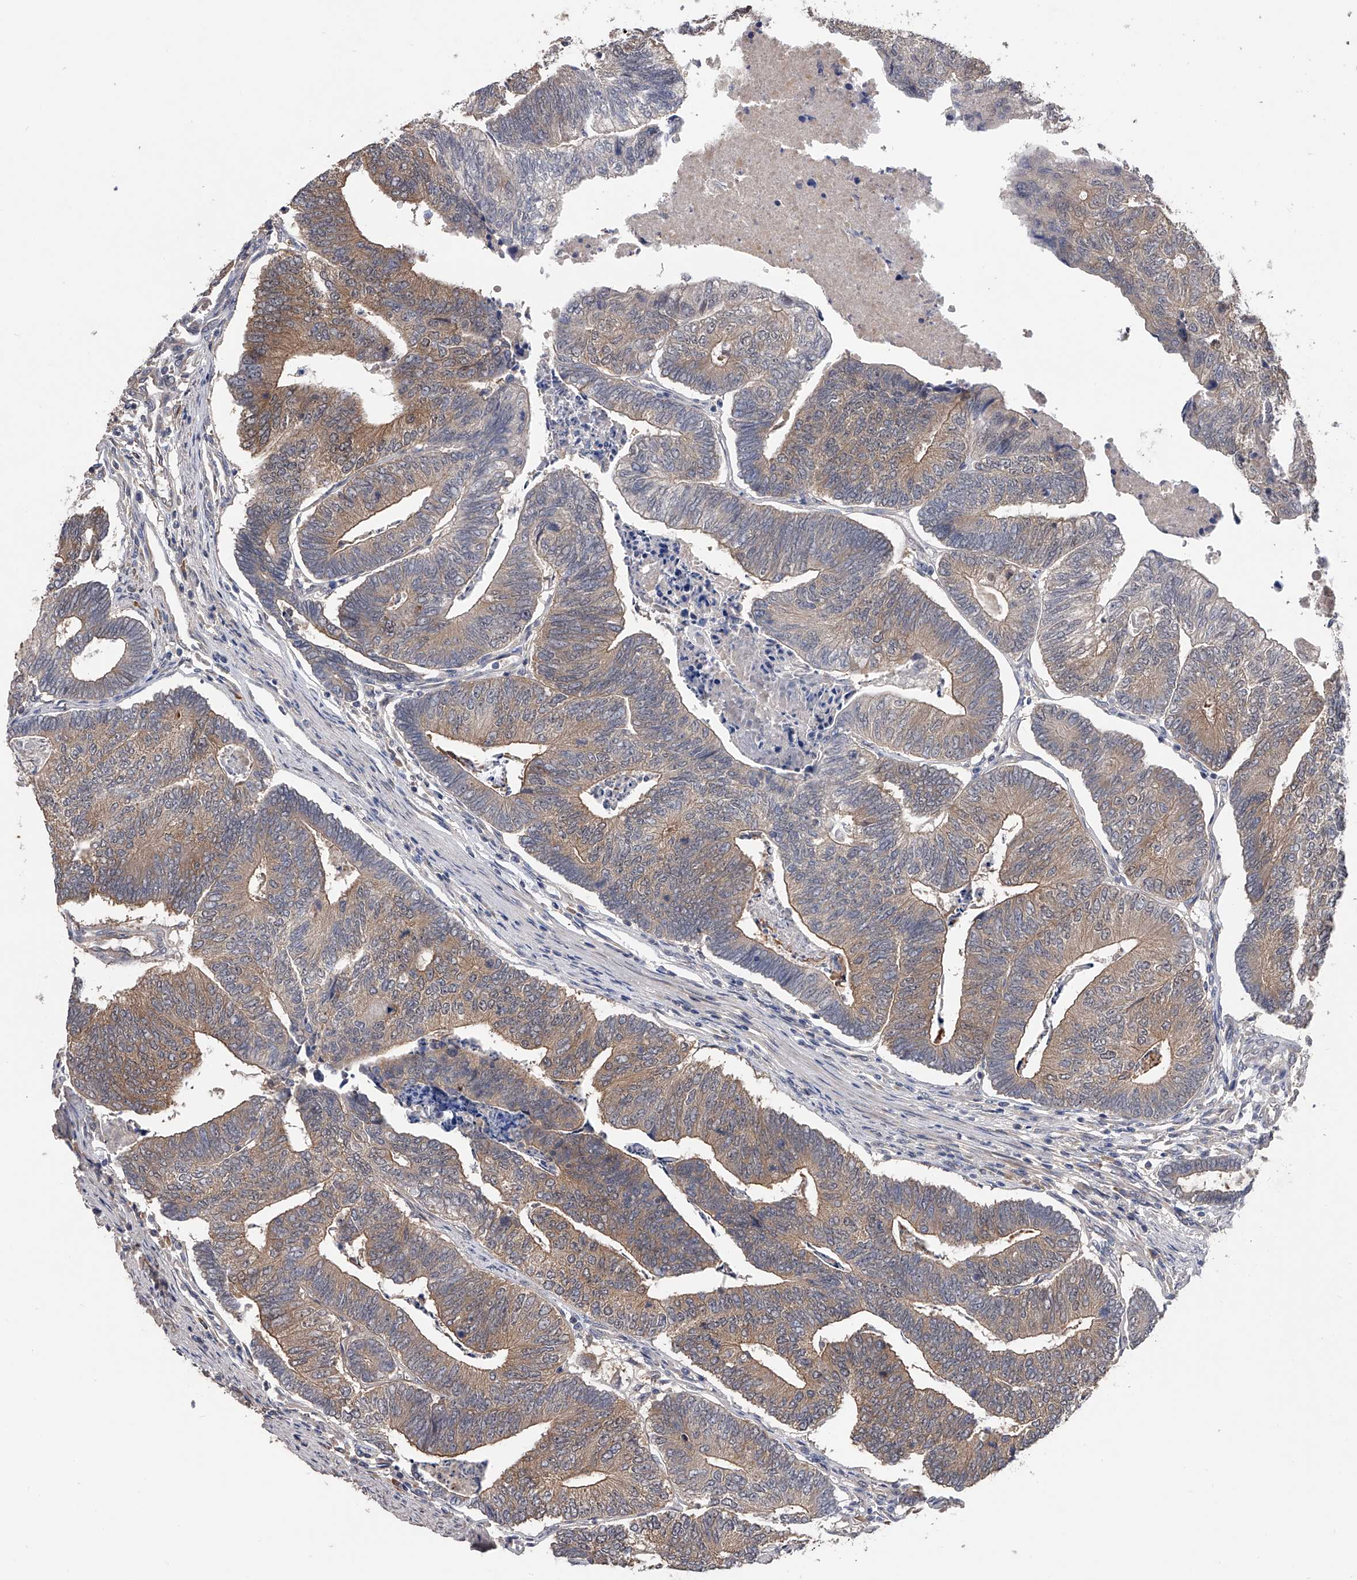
{"staining": {"intensity": "weak", "quantity": "25%-75%", "location": "cytoplasmic/membranous"}, "tissue": "colorectal cancer", "cell_type": "Tumor cells", "image_type": "cancer", "snomed": [{"axis": "morphology", "description": "Adenocarcinoma, NOS"}, {"axis": "topography", "description": "Colon"}], "caption": "The immunohistochemical stain highlights weak cytoplasmic/membranous expression in tumor cells of colorectal cancer (adenocarcinoma) tissue. (DAB IHC, brown staining for protein, blue staining for nuclei).", "gene": "CFAP298", "patient": {"sex": "female", "age": 67}}